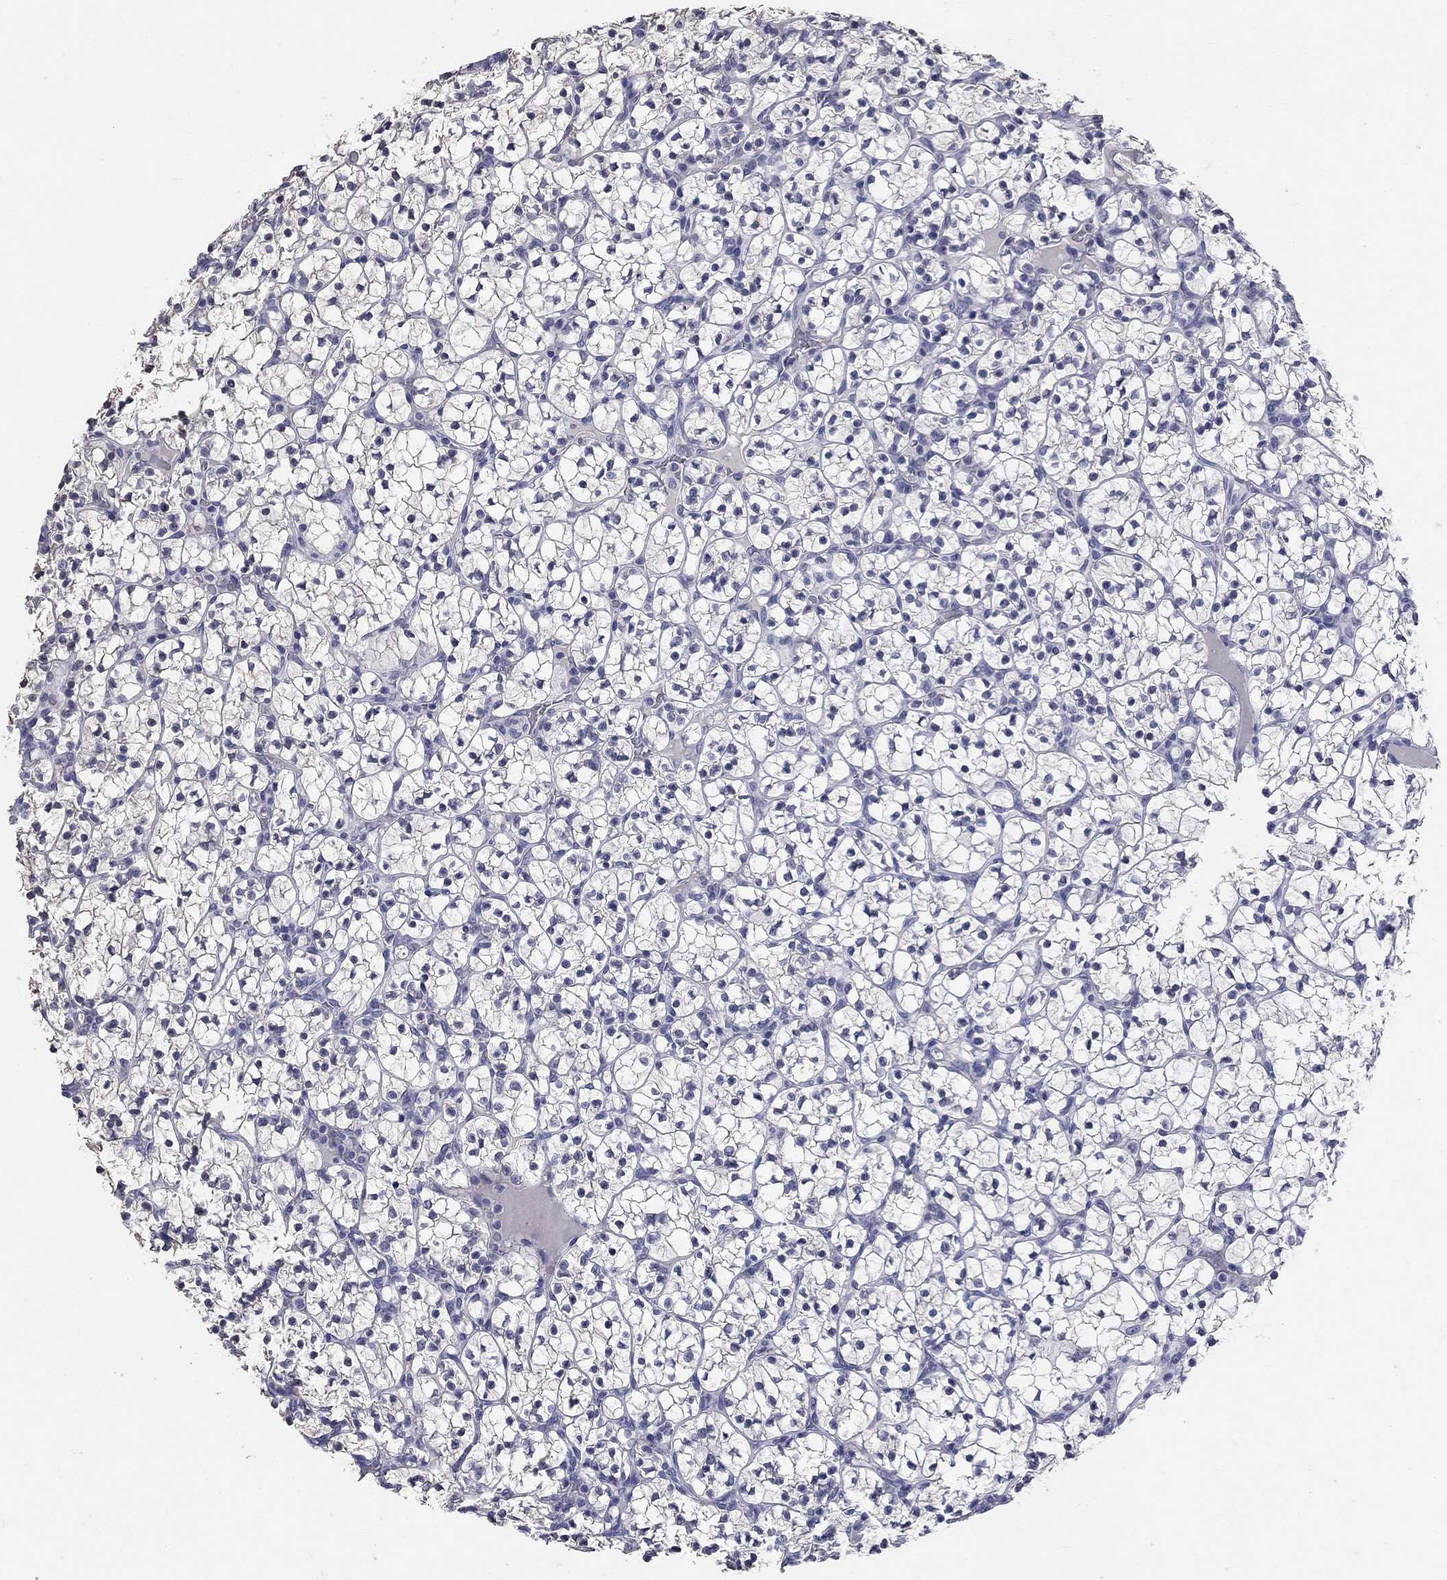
{"staining": {"intensity": "negative", "quantity": "none", "location": "none"}, "tissue": "renal cancer", "cell_type": "Tumor cells", "image_type": "cancer", "snomed": [{"axis": "morphology", "description": "Adenocarcinoma, NOS"}, {"axis": "topography", "description": "Kidney"}], "caption": "Immunohistochemistry image of neoplastic tissue: human adenocarcinoma (renal) stained with DAB (3,3'-diaminobenzidine) reveals no significant protein expression in tumor cells. (Stains: DAB (3,3'-diaminobenzidine) immunohistochemistry with hematoxylin counter stain, Microscopy: brightfield microscopy at high magnification).", "gene": "SYT12", "patient": {"sex": "female", "age": 89}}